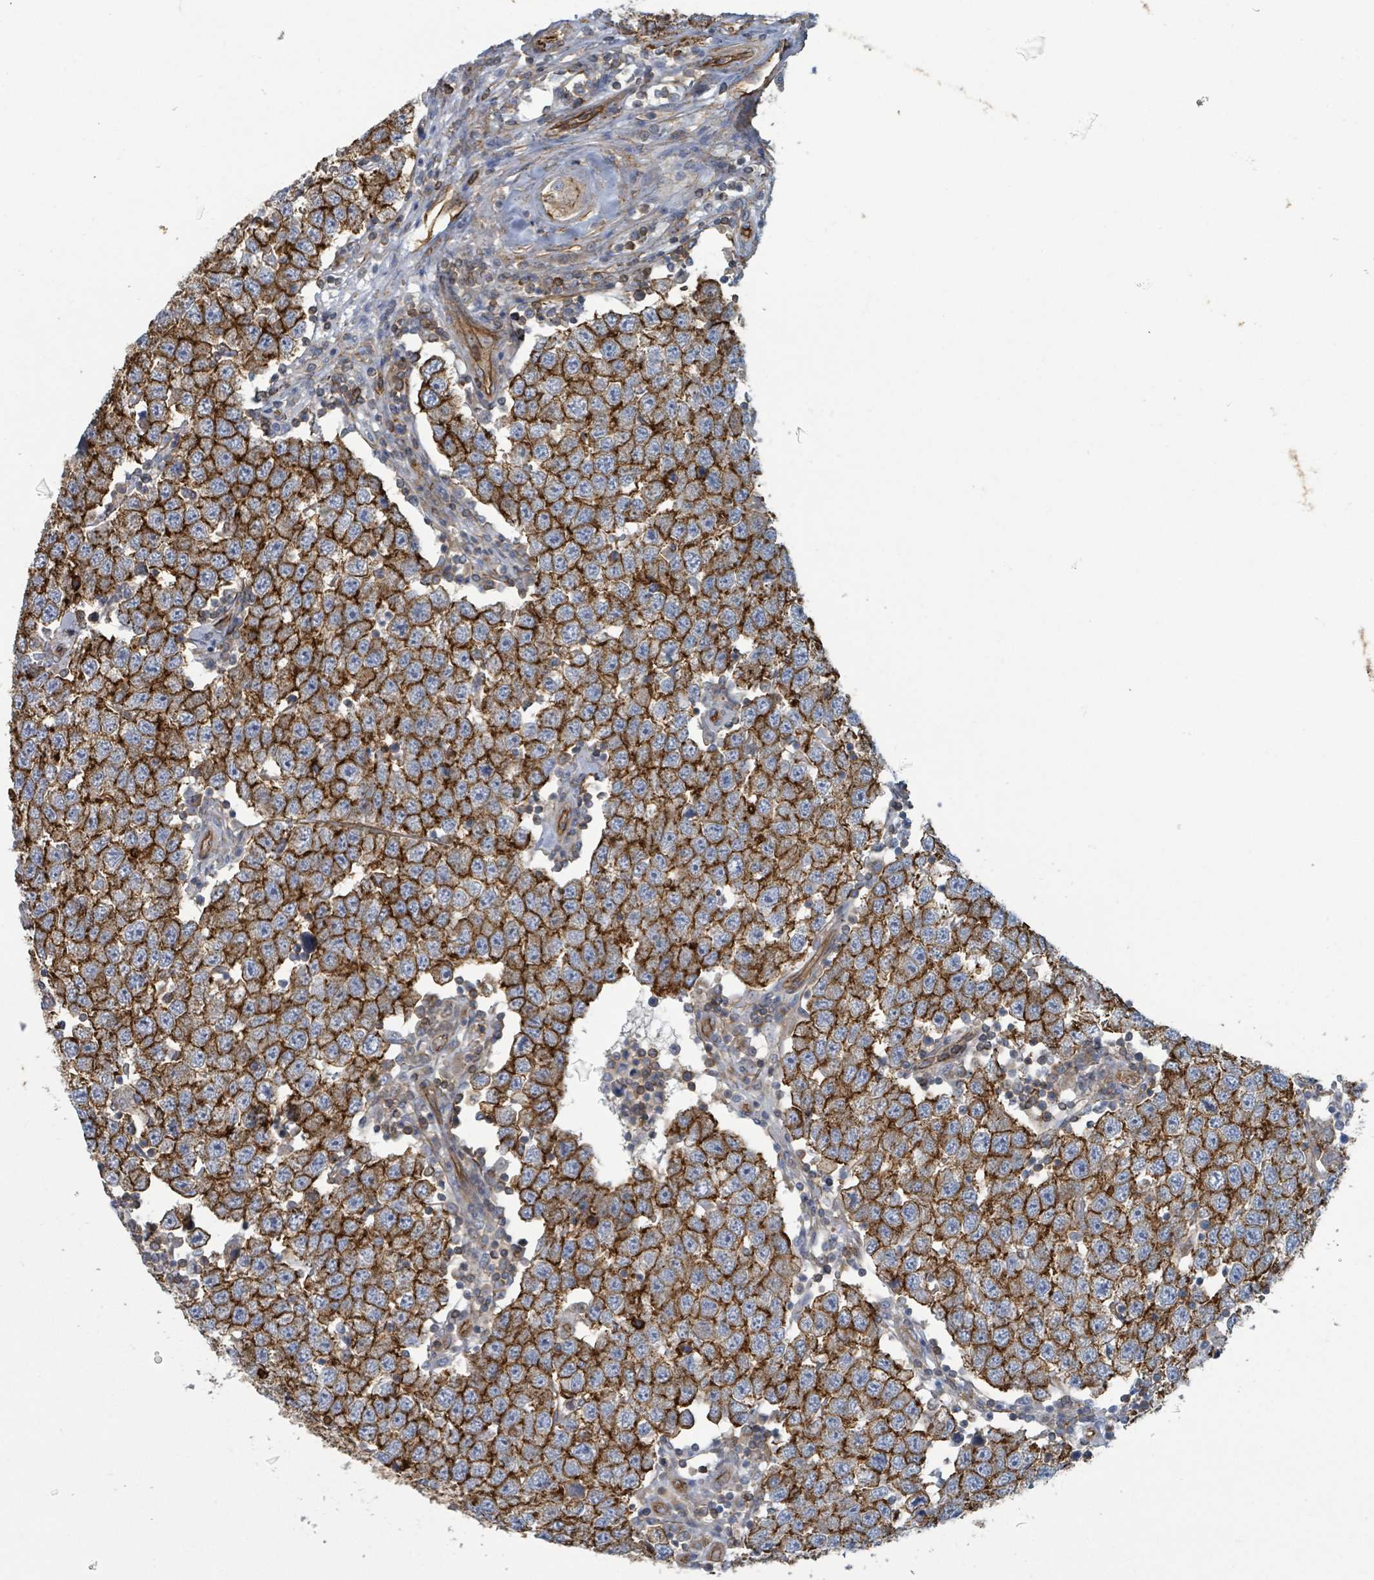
{"staining": {"intensity": "strong", "quantity": ">75%", "location": "cytoplasmic/membranous"}, "tissue": "testis cancer", "cell_type": "Tumor cells", "image_type": "cancer", "snomed": [{"axis": "morphology", "description": "Seminoma, NOS"}, {"axis": "topography", "description": "Testis"}], "caption": "Immunohistochemistry (IHC) micrograph of human testis seminoma stained for a protein (brown), which shows high levels of strong cytoplasmic/membranous expression in approximately >75% of tumor cells.", "gene": "LDOC1", "patient": {"sex": "male", "age": 34}}